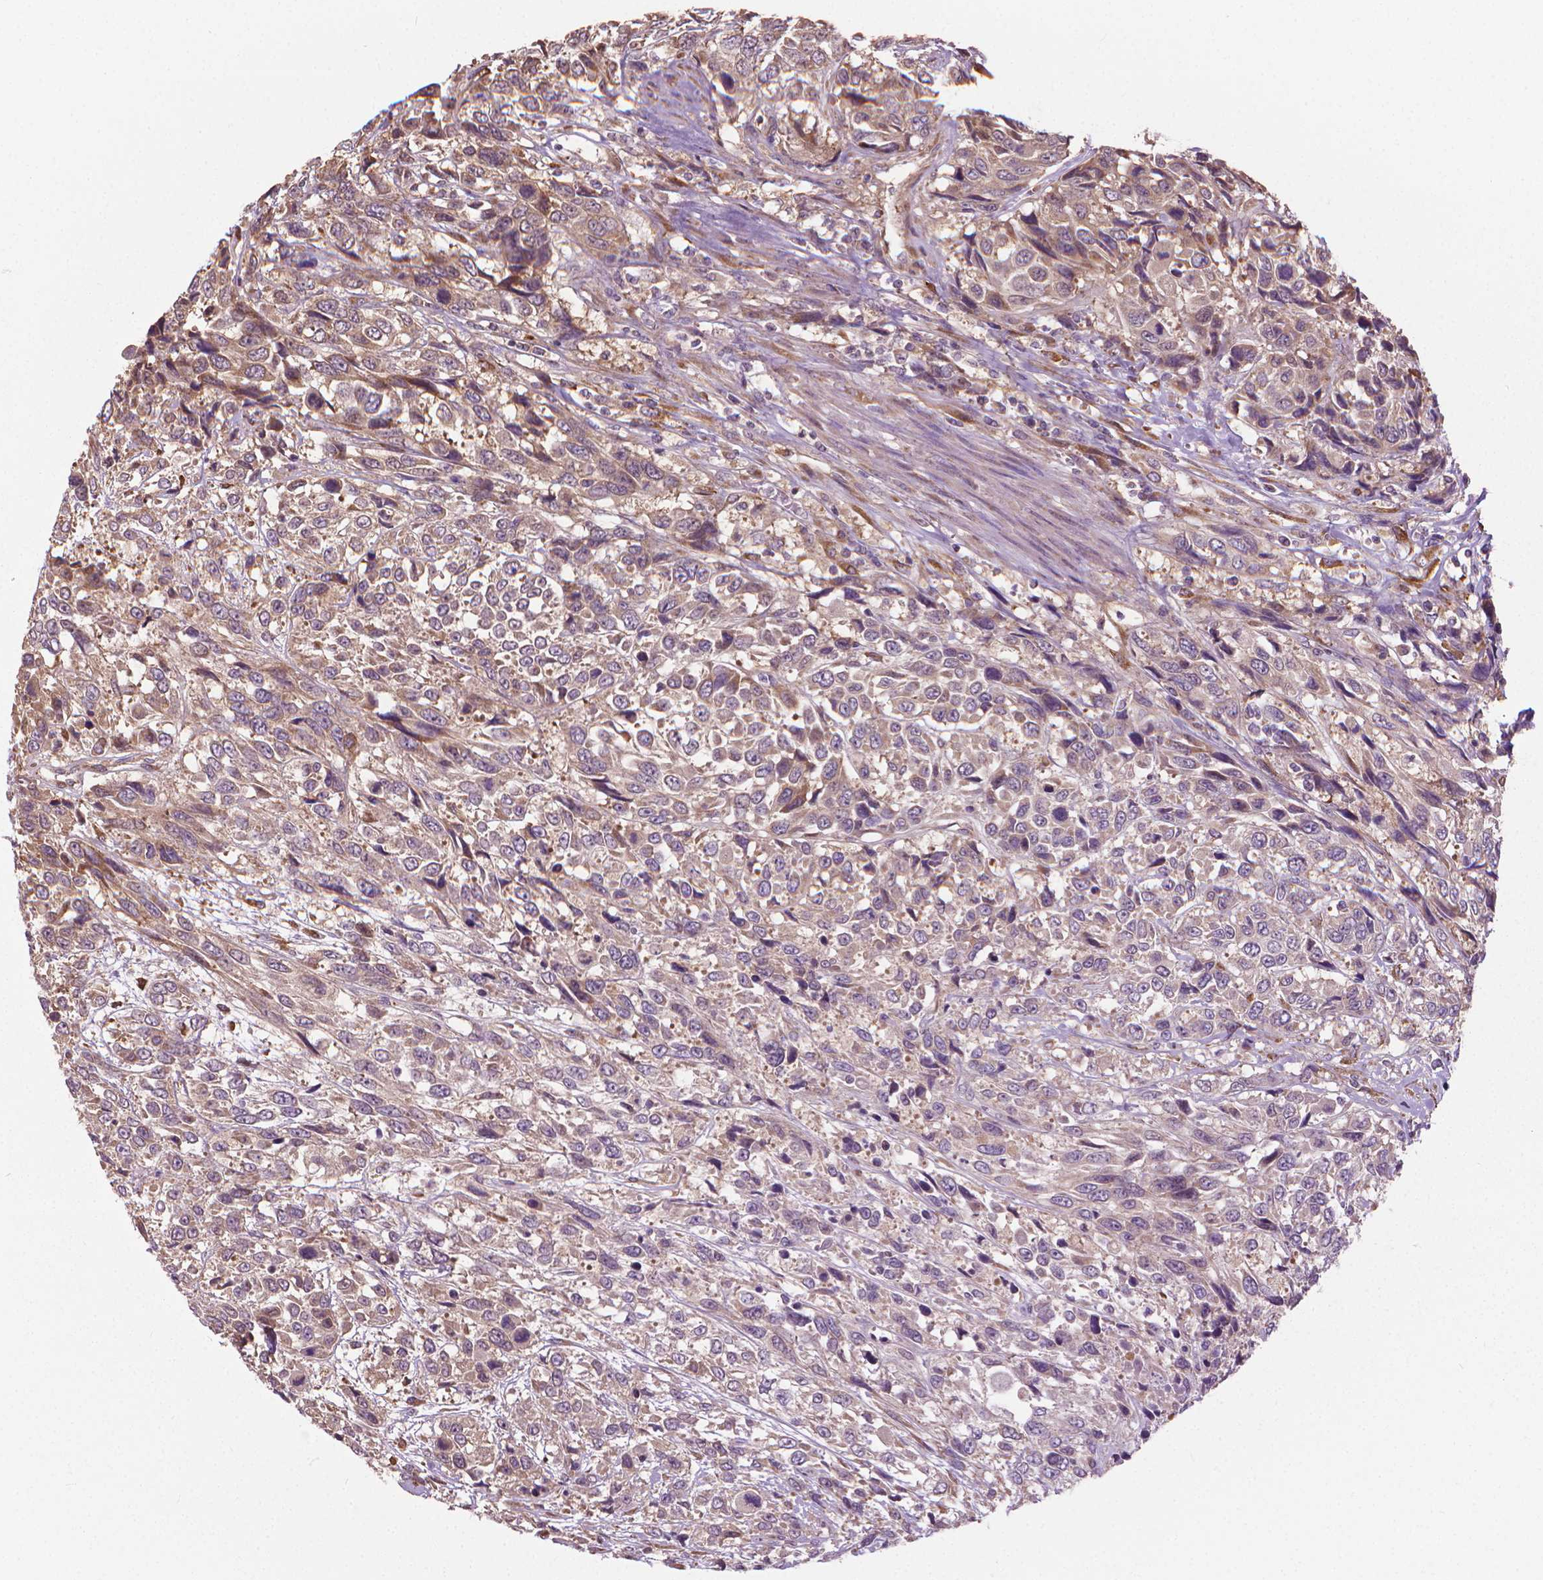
{"staining": {"intensity": "weak", "quantity": "<25%", "location": "cytoplasmic/membranous"}, "tissue": "urothelial cancer", "cell_type": "Tumor cells", "image_type": "cancer", "snomed": [{"axis": "morphology", "description": "Urothelial carcinoma, High grade"}, {"axis": "topography", "description": "Urinary bladder"}], "caption": "Tumor cells are negative for protein expression in human high-grade urothelial carcinoma. (Immunohistochemistry, brightfield microscopy, high magnification).", "gene": "NUDT1", "patient": {"sex": "female", "age": 70}}